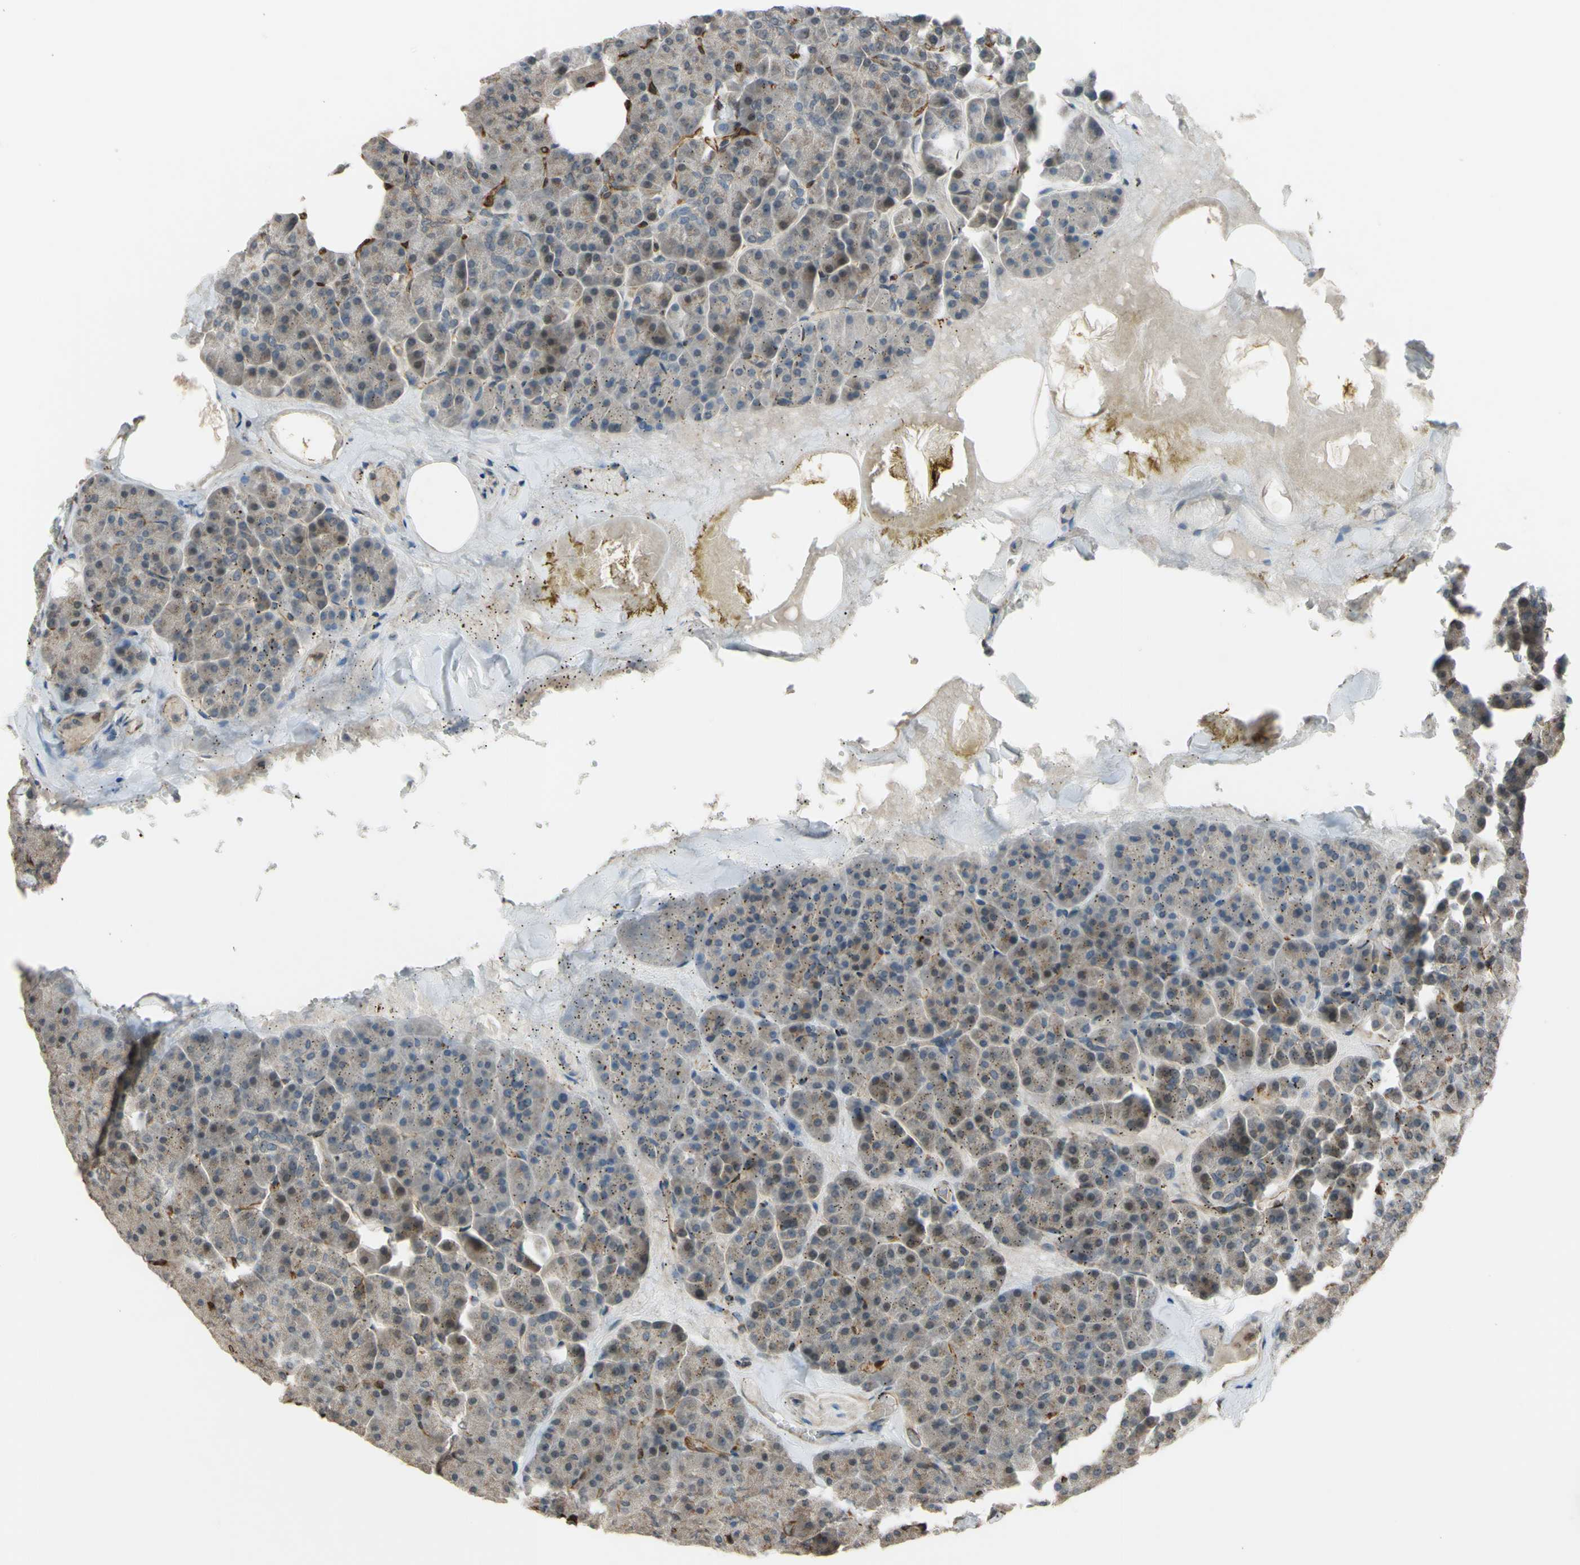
{"staining": {"intensity": "weak", "quantity": "25%-75%", "location": "cytoplasmic/membranous,nuclear"}, "tissue": "pancreas", "cell_type": "Exocrine glandular cells", "image_type": "normal", "snomed": [{"axis": "morphology", "description": "Normal tissue, NOS"}, {"axis": "topography", "description": "Pancreas"}], "caption": "Brown immunohistochemical staining in unremarkable pancreas demonstrates weak cytoplasmic/membranous,nuclear staining in approximately 25%-75% of exocrine glandular cells.", "gene": "FLII", "patient": {"sex": "female", "age": 35}}